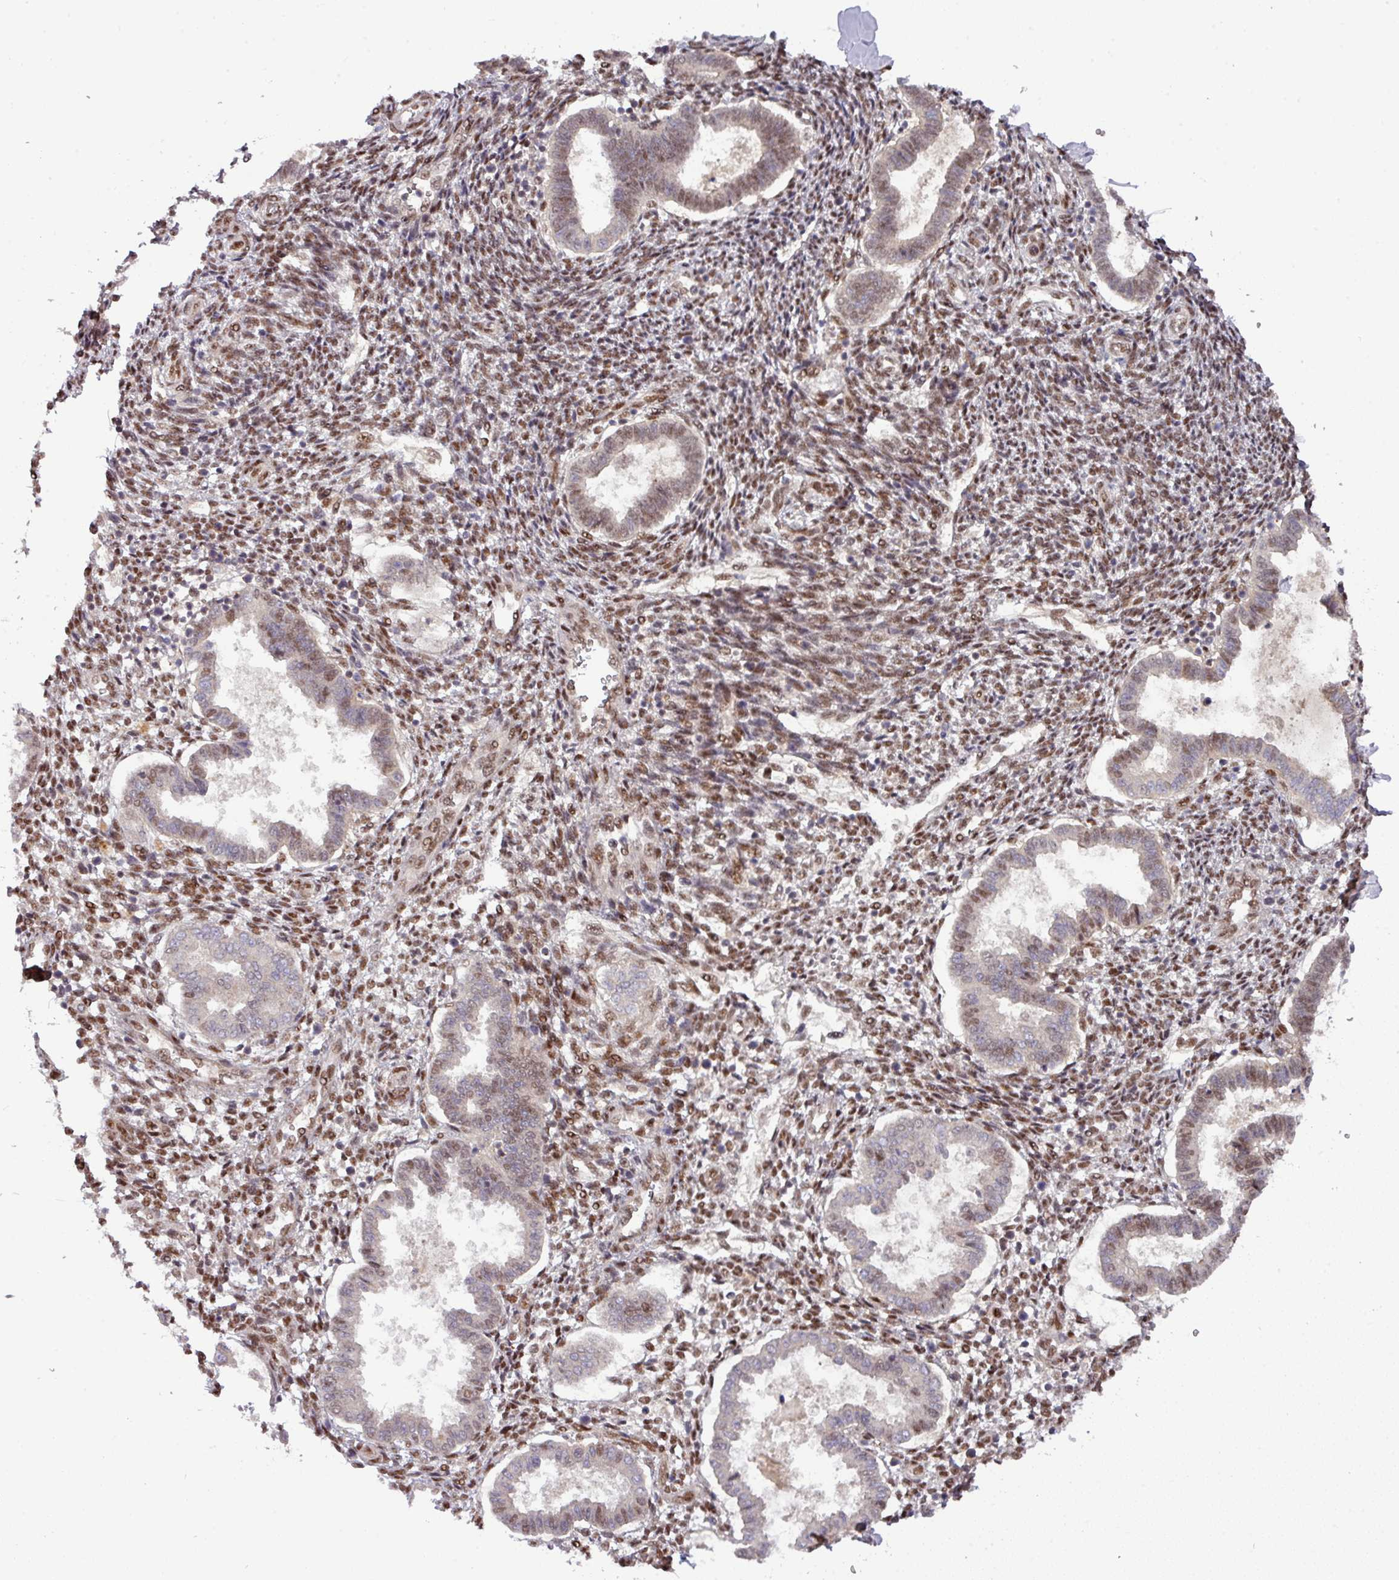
{"staining": {"intensity": "strong", "quantity": "25%-75%", "location": "nuclear"}, "tissue": "endometrium", "cell_type": "Cells in endometrial stroma", "image_type": "normal", "snomed": [{"axis": "morphology", "description": "Normal tissue, NOS"}, {"axis": "topography", "description": "Endometrium"}], "caption": "Protein expression analysis of normal endometrium displays strong nuclear staining in approximately 25%-75% of cells in endometrial stroma.", "gene": "CIC", "patient": {"sex": "female", "age": 24}}